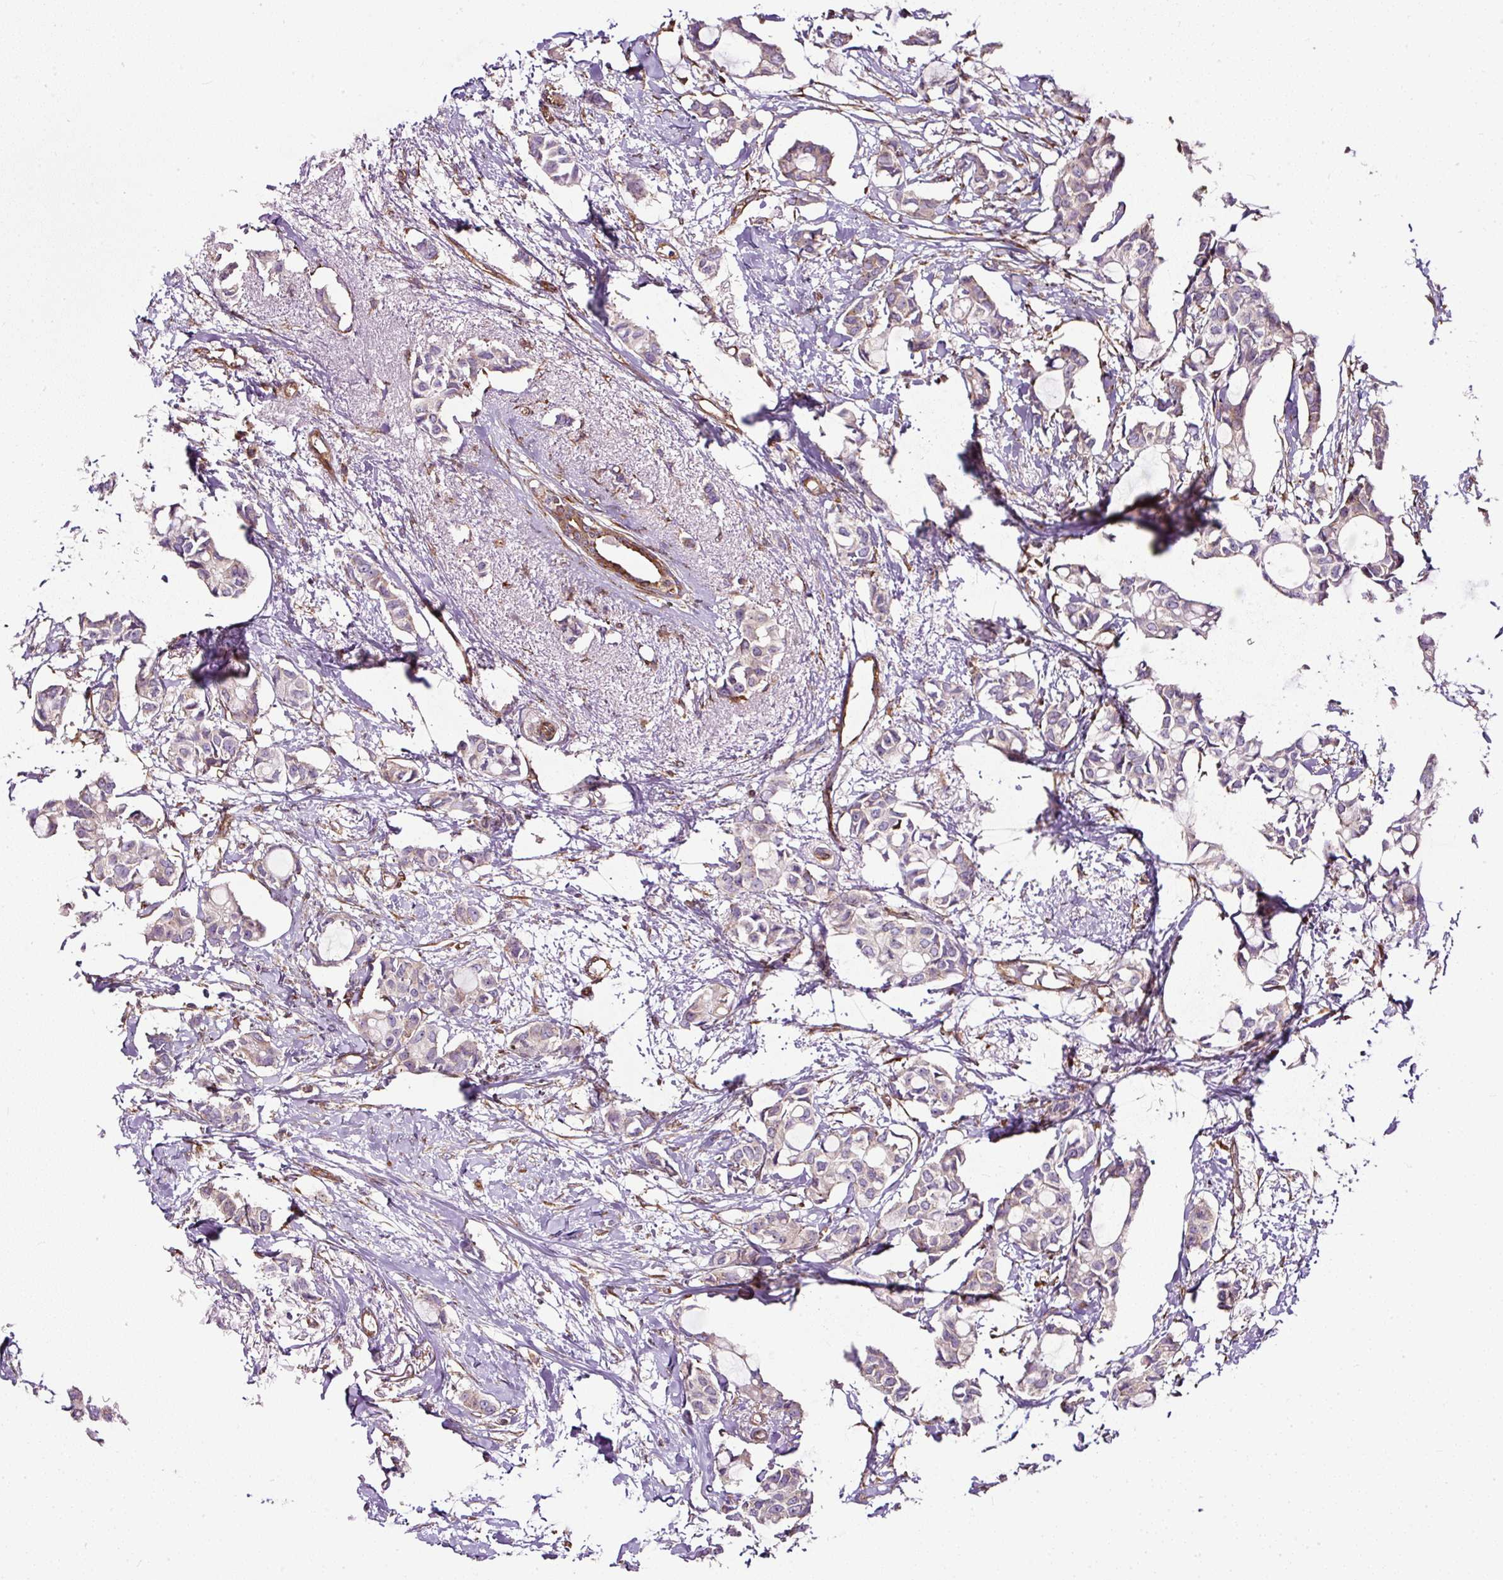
{"staining": {"intensity": "weak", "quantity": "<25%", "location": "cytoplasmic/membranous"}, "tissue": "breast cancer", "cell_type": "Tumor cells", "image_type": "cancer", "snomed": [{"axis": "morphology", "description": "Duct carcinoma"}, {"axis": "topography", "description": "Breast"}], "caption": "IHC image of neoplastic tissue: breast intraductal carcinoma stained with DAB exhibits no significant protein expression in tumor cells.", "gene": "KDM4E", "patient": {"sex": "female", "age": 73}}